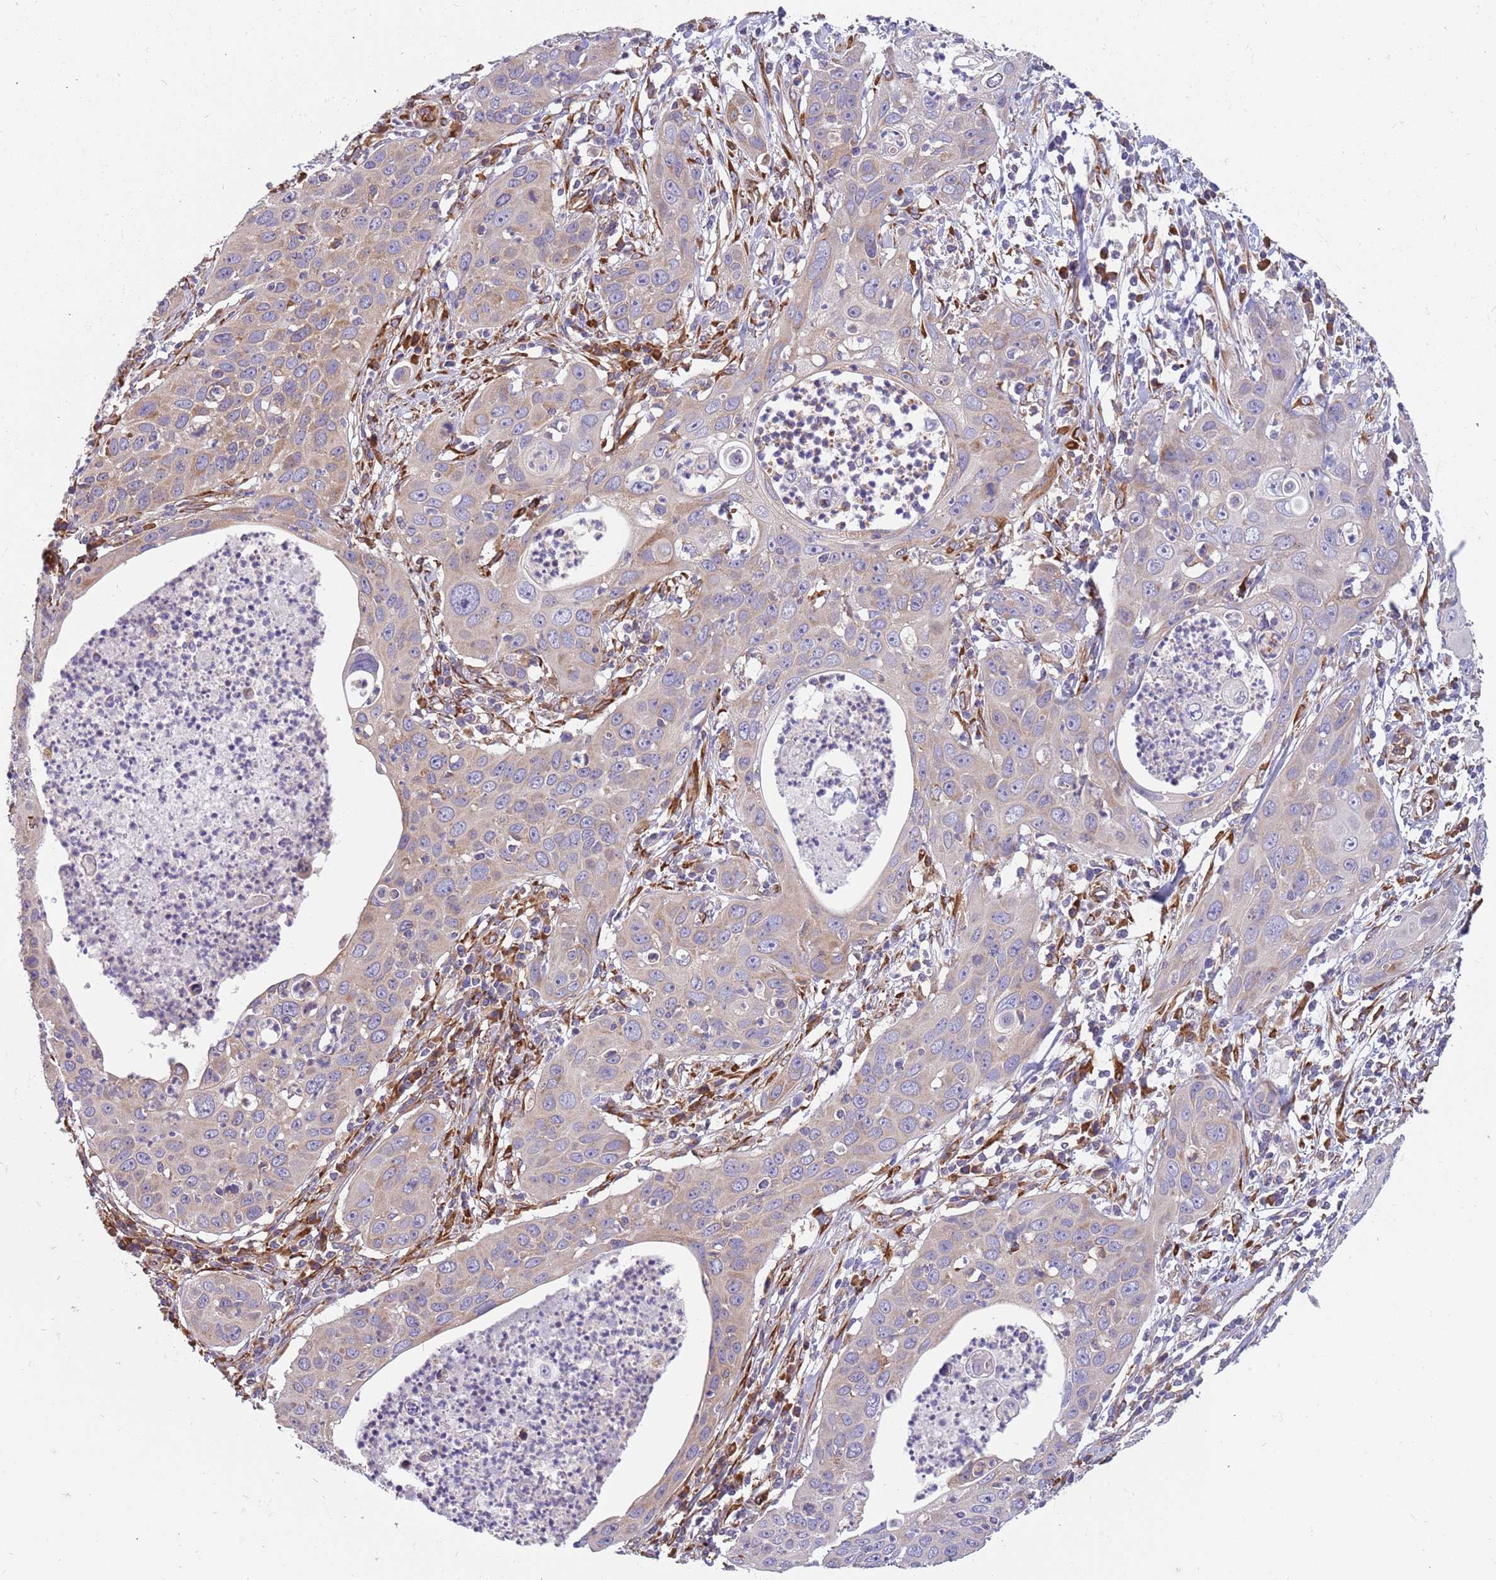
{"staining": {"intensity": "weak", "quantity": "25%-75%", "location": "cytoplasmic/membranous"}, "tissue": "cervical cancer", "cell_type": "Tumor cells", "image_type": "cancer", "snomed": [{"axis": "morphology", "description": "Squamous cell carcinoma, NOS"}, {"axis": "topography", "description": "Cervix"}], "caption": "The photomicrograph demonstrates a brown stain indicating the presence of a protein in the cytoplasmic/membranous of tumor cells in cervical squamous cell carcinoma.", "gene": "ARMCX6", "patient": {"sex": "female", "age": 36}}